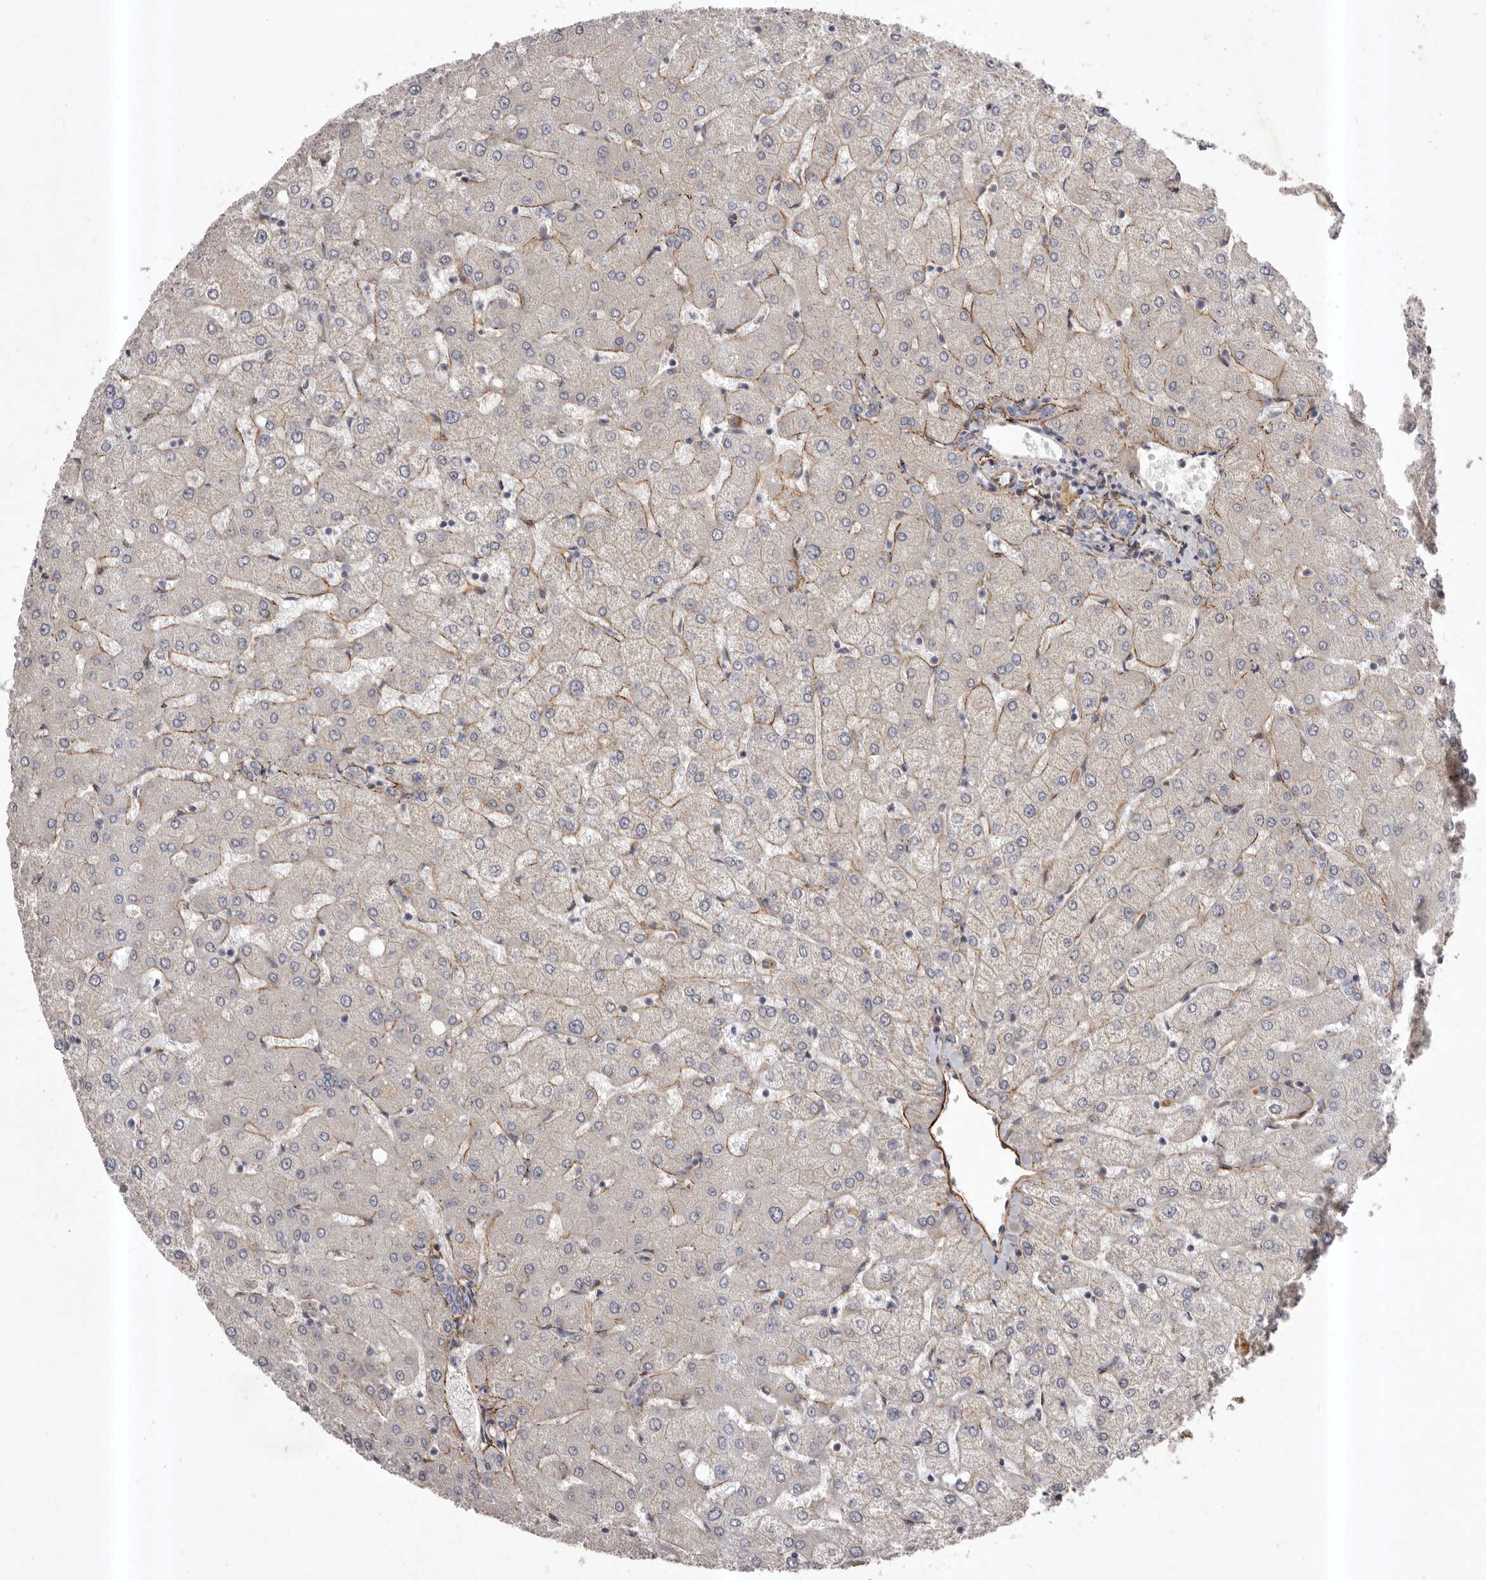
{"staining": {"intensity": "negative", "quantity": "none", "location": "none"}, "tissue": "liver", "cell_type": "Cholangiocytes", "image_type": "normal", "snomed": [{"axis": "morphology", "description": "Normal tissue, NOS"}, {"axis": "topography", "description": "Liver"}], "caption": "Immunohistochemistry histopathology image of normal liver stained for a protein (brown), which demonstrates no expression in cholangiocytes.", "gene": "HBS1L", "patient": {"sex": "female", "age": 54}}